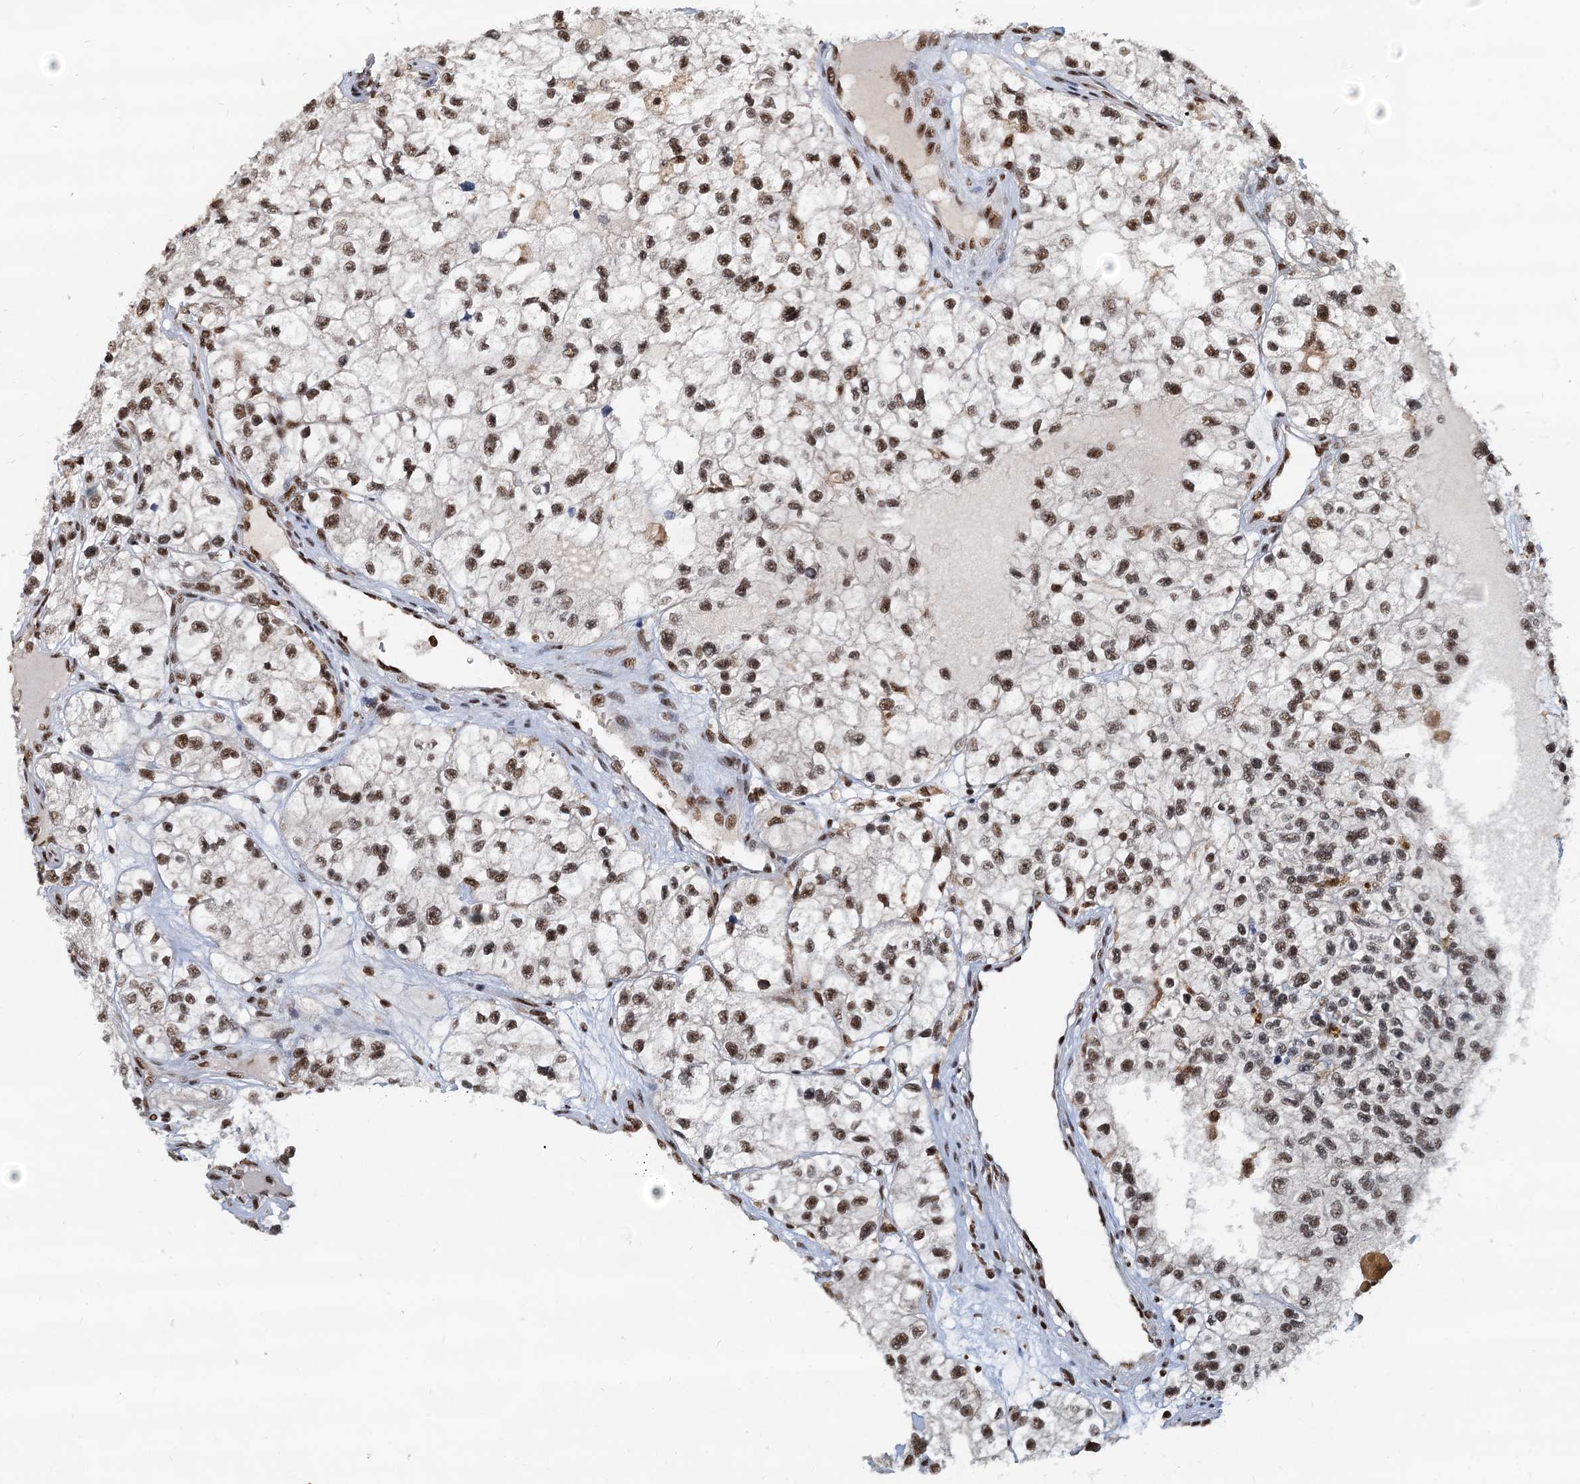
{"staining": {"intensity": "strong", "quantity": ">75%", "location": "nuclear"}, "tissue": "renal cancer", "cell_type": "Tumor cells", "image_type": "cancer", "snomed": [{"axis": "morphology", "description": "Adenocarcinoma, NOS"}, {"axis": "topography", "description": "Kidney"}], "caption": "A high-resolution micrograph shows immunohistochemistry staining of renal cancer, which shows strong nuclear expression in about >75% of tumor cells.", "gene": "RSRC2", "patient": {"sex": "female", "age": 57}}